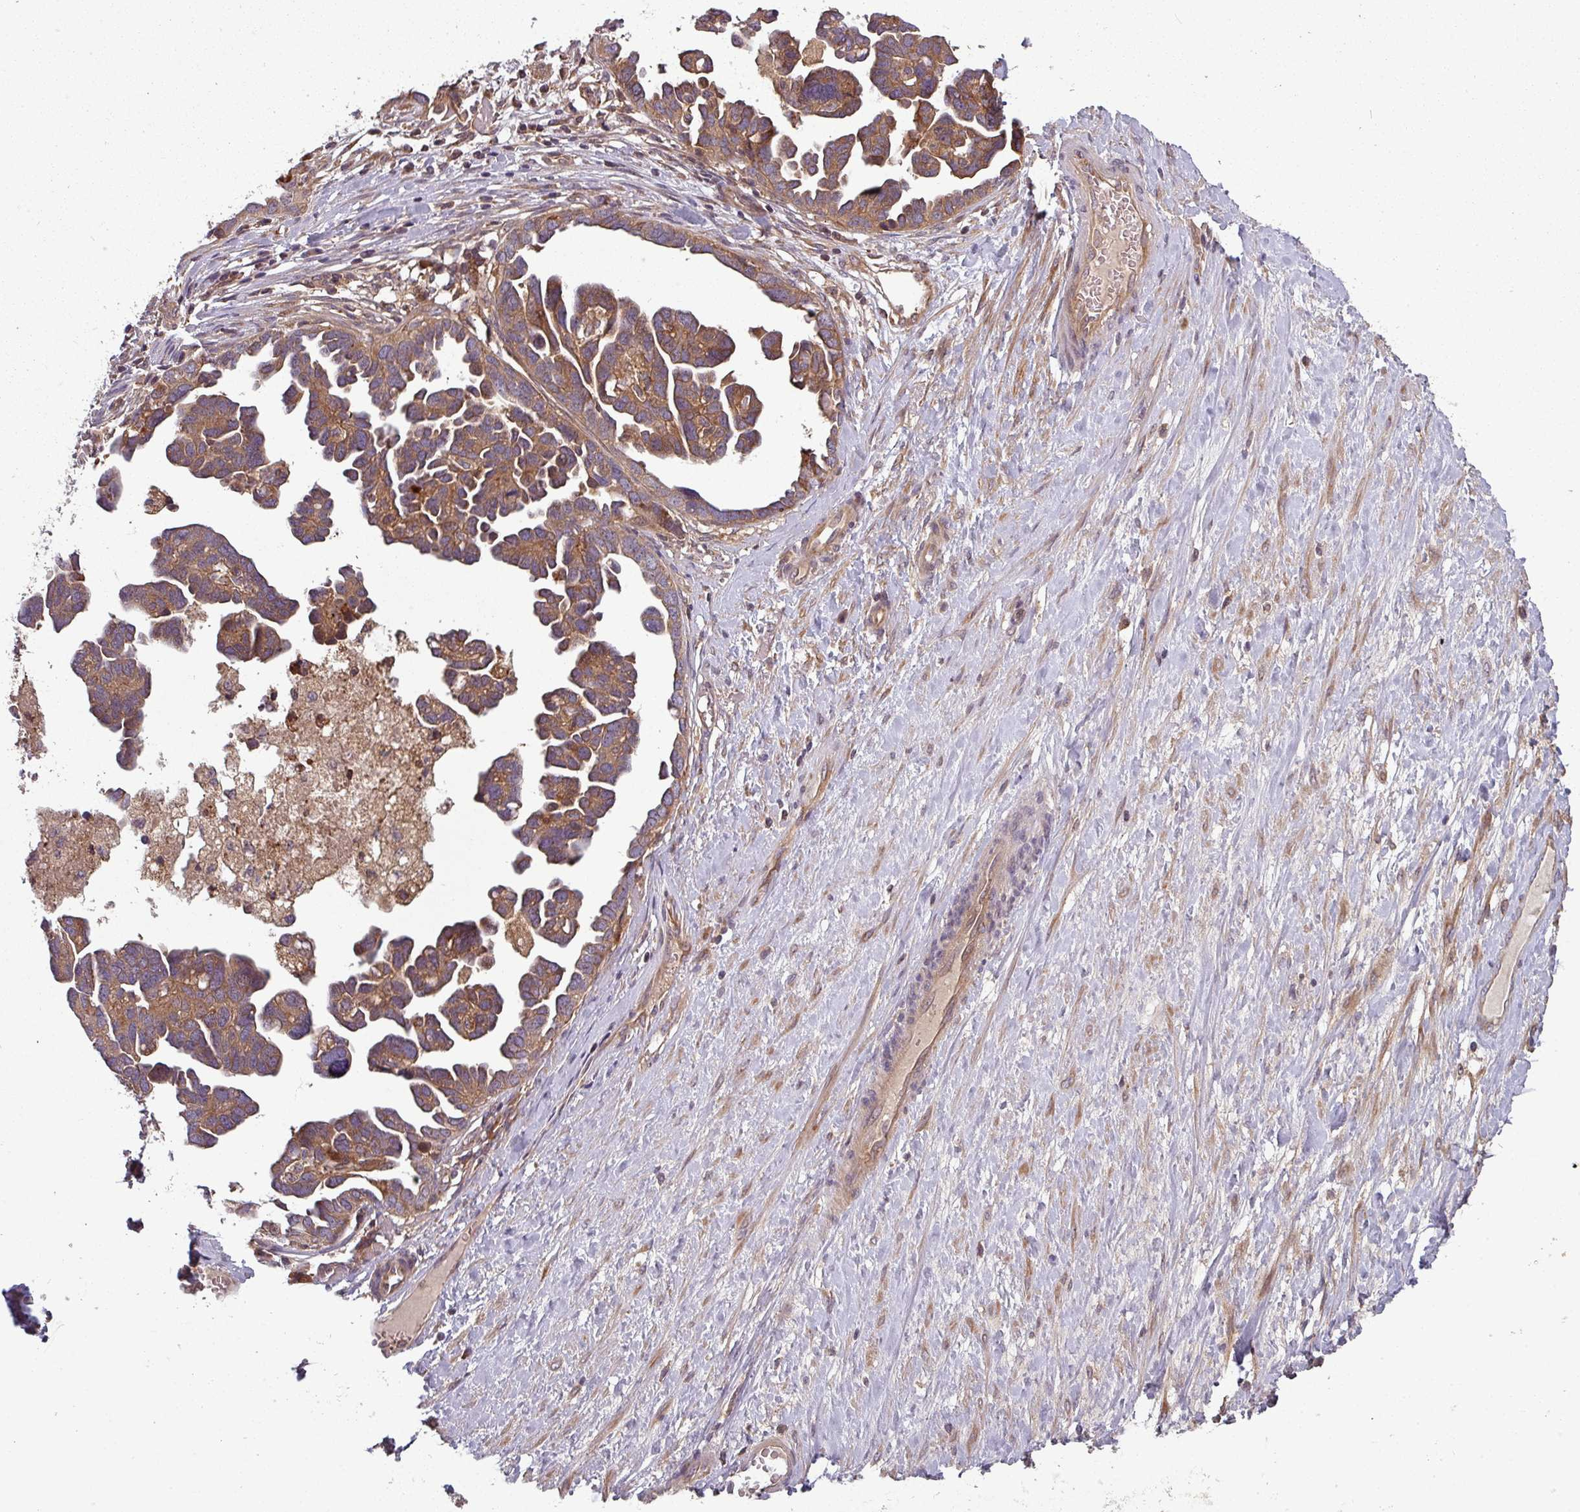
{"staining": {"intensity": "moderate", "quantity": ">75%", "location": "cytoplasmic/membranous"}, "tissue": "ovarian cancer", "cell_type": "Tumor cells", "image_type": "cancer", "snomed": [{"axis": "morphology", "description": "Cystadenocarcinoma, serous, NOS"}, {"axis": "topography", "description": "Ovary"}], "caption": "Brown immunohistochemical staining in human ovarian serous cystadenocarcinoma shows moderate cytoplasmic/membranous staining in approximately >75% of tumor cells.", "gene": "GSKIP", "patient": {"sex": "female", "age": 54}}